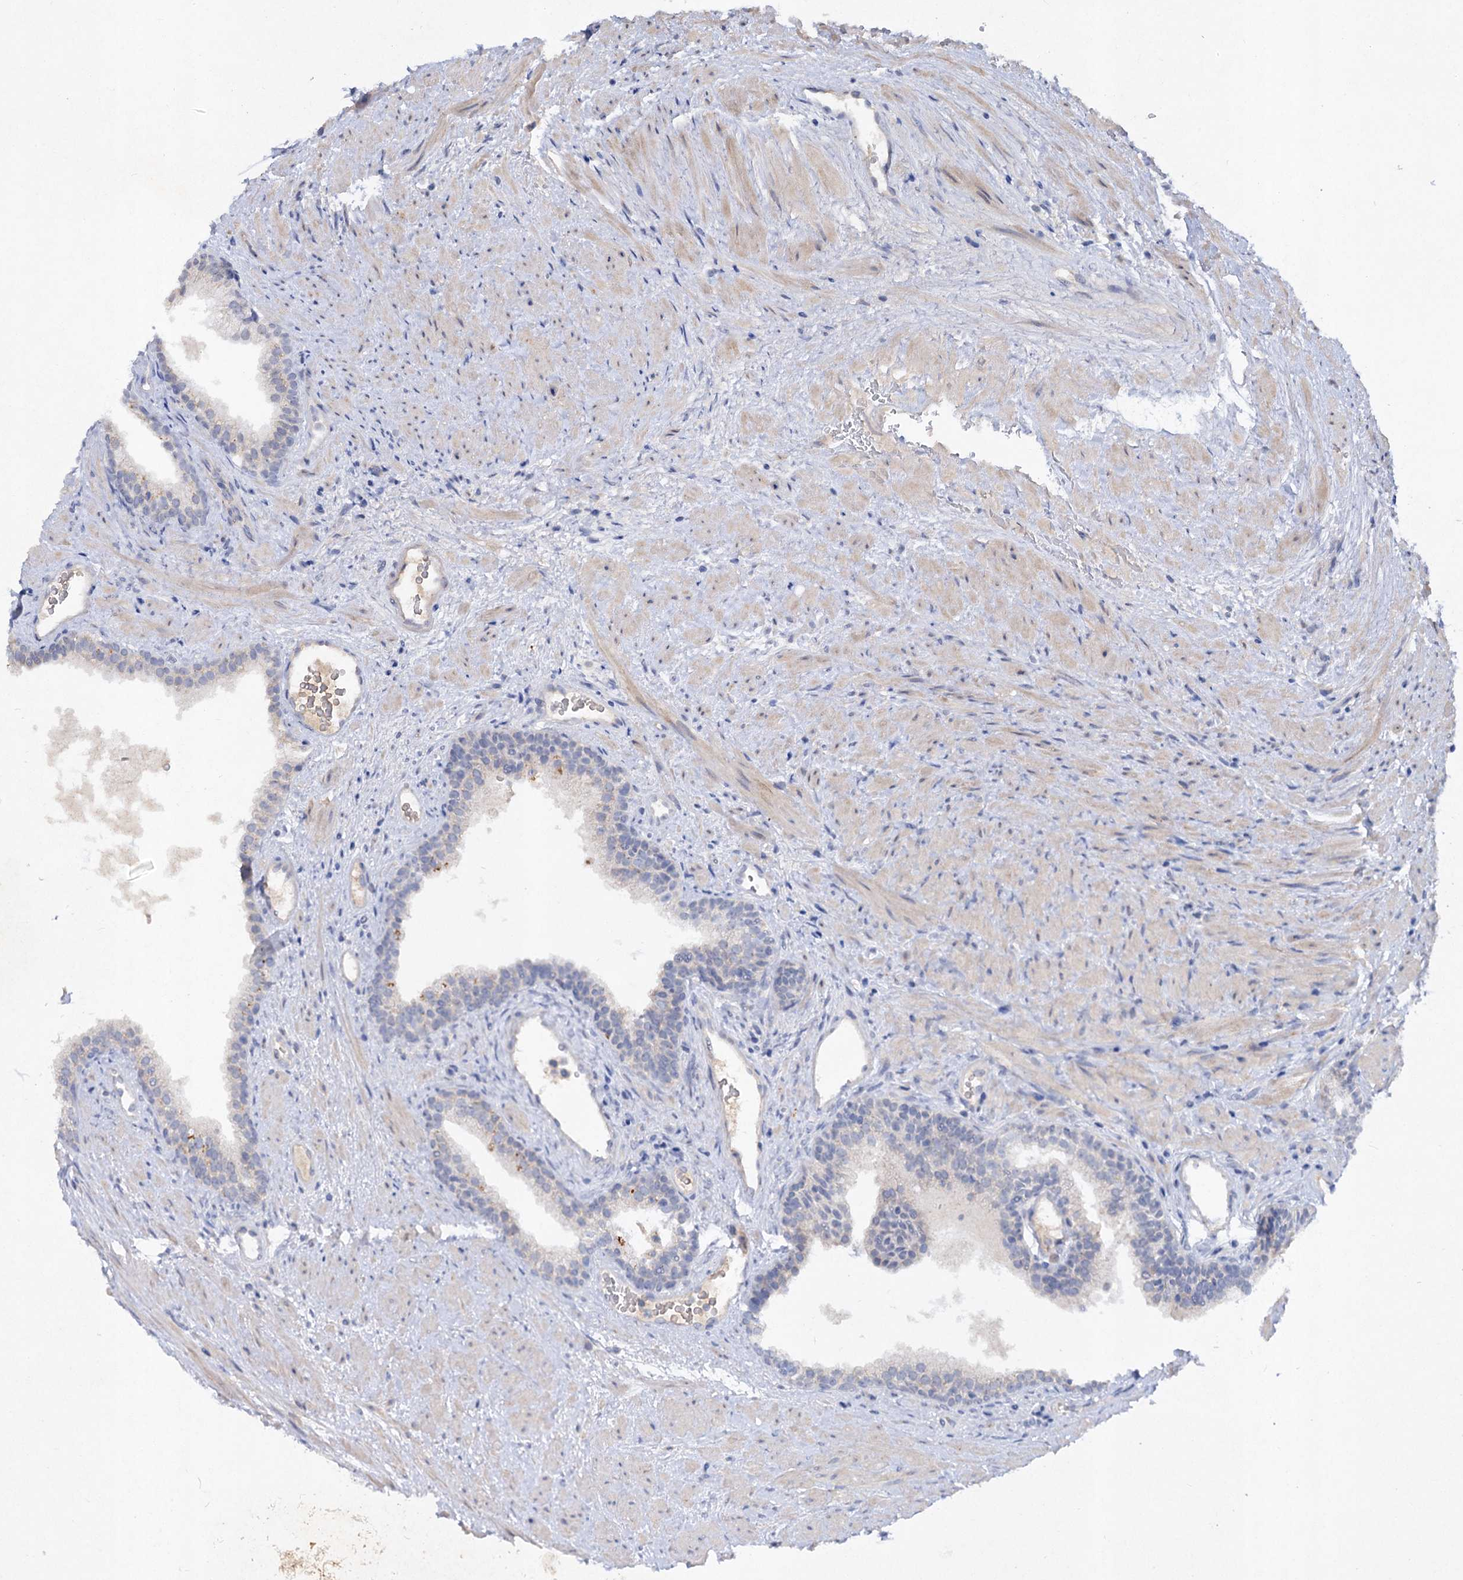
{"staining": {"intensity": "negative", "quantity": "none", "location": "none"}, "tissue": "prostate", "cell_type": "Glandular cells", "image_type": "normal", "snomed": [{"axis": "morphology", "description": "Normal tissue, NOS"}, {"axis": "topography", "description": "Prostate"}], "caption": "This micrograph is of unremarkable prostate stained with IHC to label a protein in brown with the nuclei are counter-stained blue. There is no staining in glandular cells.", "gene": "ATP4A", "patient": {"sex": "male", "age": 76}}